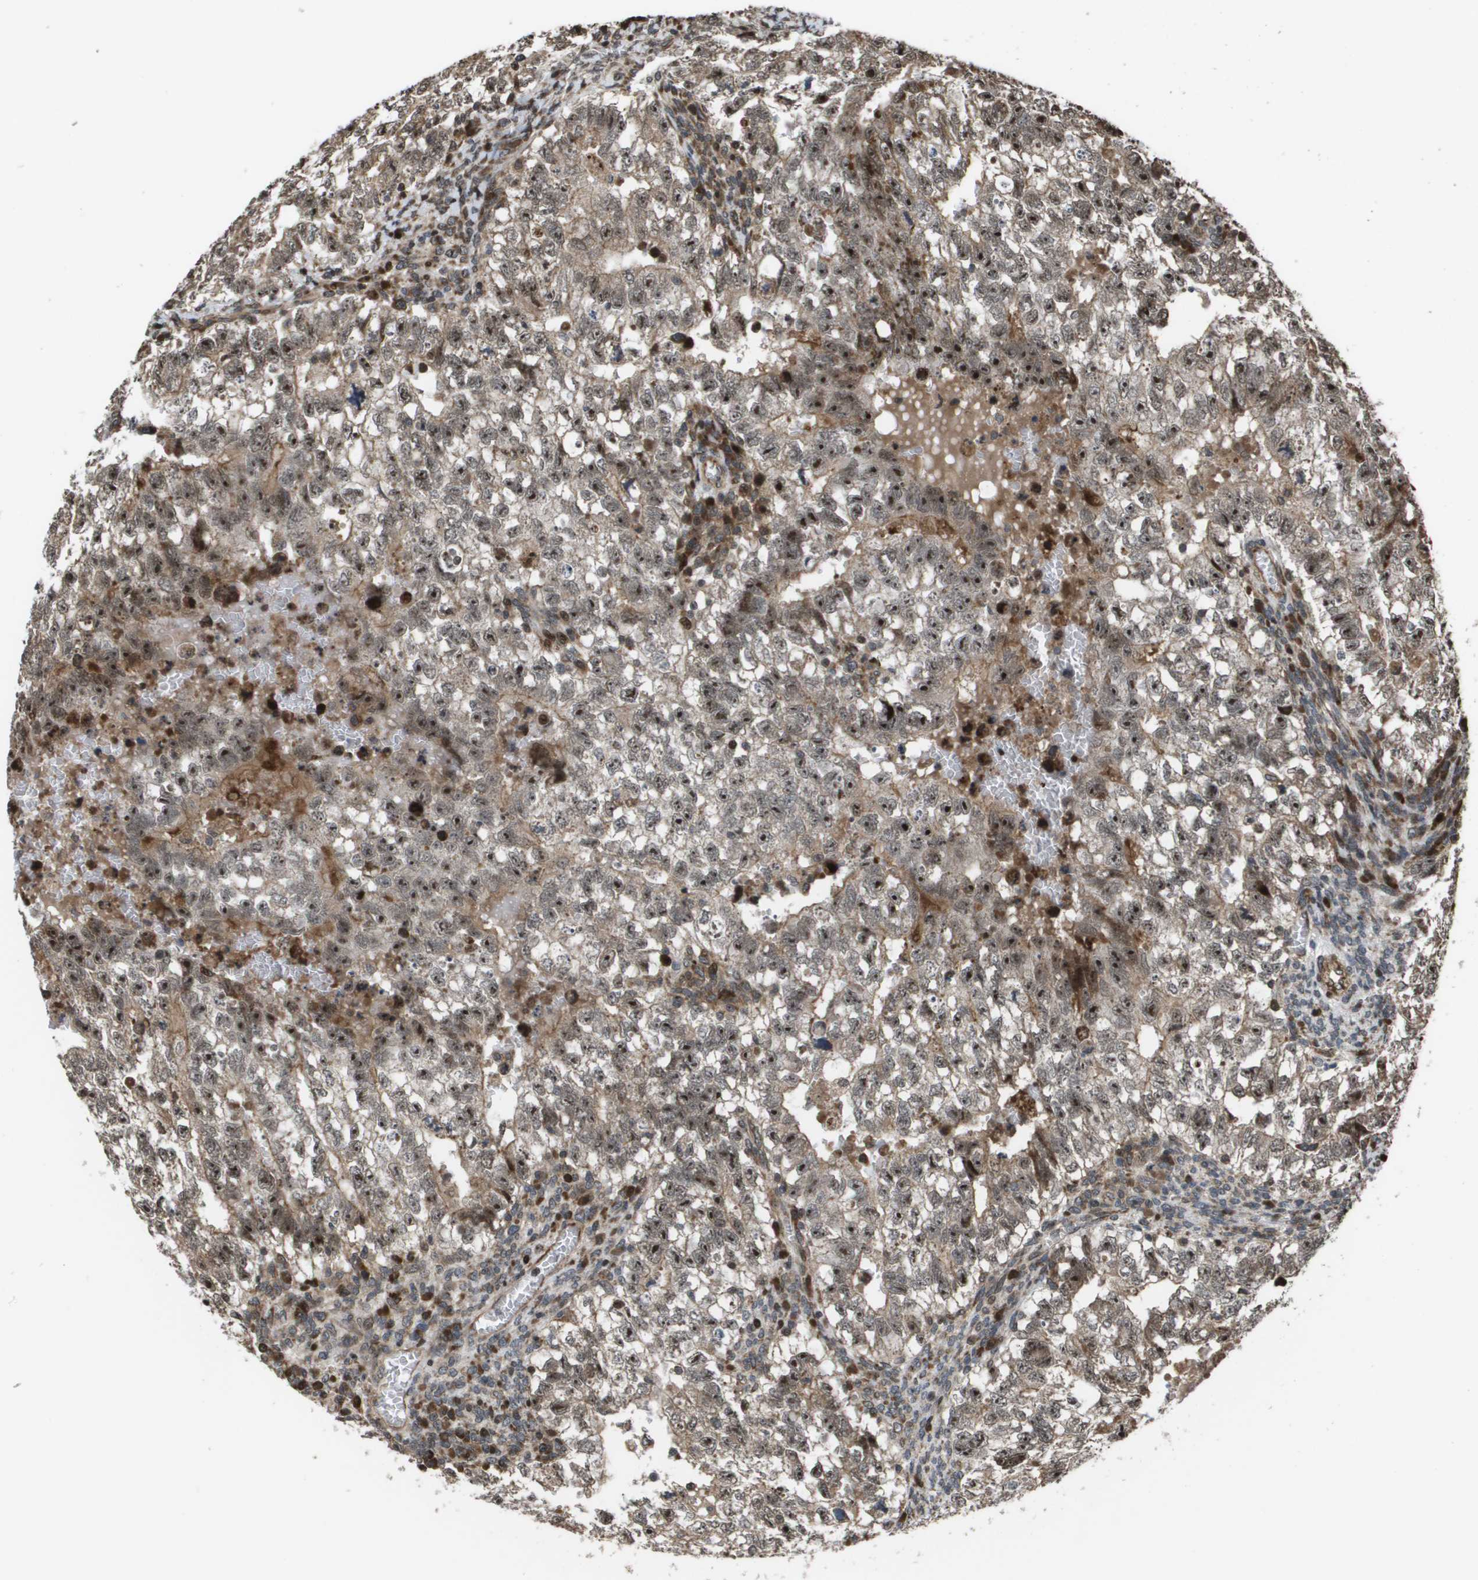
{"staining": {"intensity": "moderate", "quantity": ">75%", "location": "nuclear"}, "tissue": "testis cancer", "cell_type": "Tumor cells", "image_type": "cancer", "snomed": [{"axis": "morphology", "description": "Seminoma, NOS"}, {"axis": "morphology", "description": "Carcinoma, Embryonal, NOS"}, {"axis": "topography", "description": "Testis"}], "caption": "Testis cancer (seminoma) tissue displays moderate nuclear positivity in approximately >75% of tumor cells, visualized by immunohistochemistry.", "gene": "AXIN2", "patient": {"sex": "male", "age": 38}}